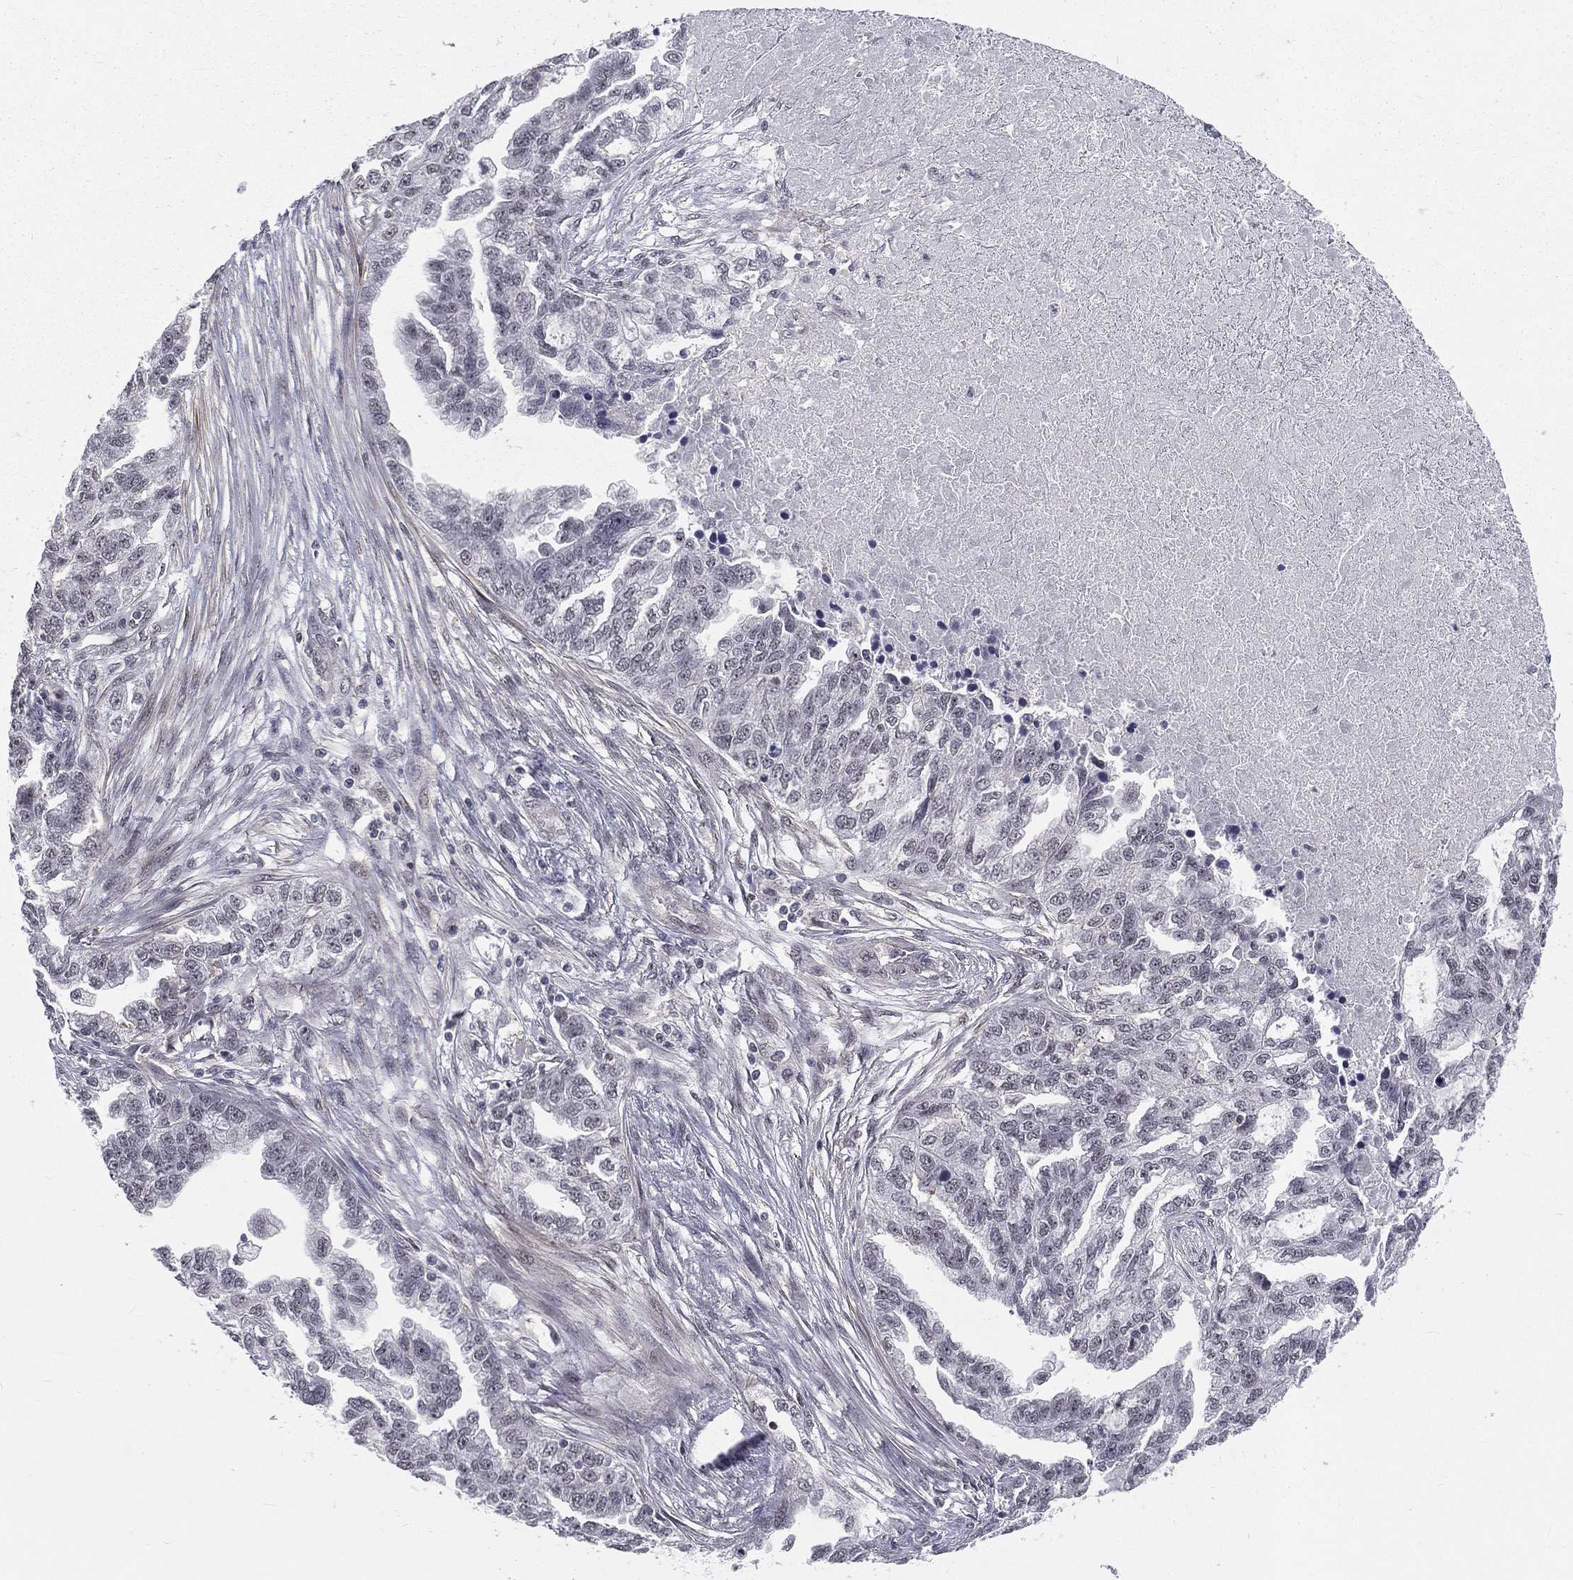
{"staining": {"intensity": "negative", "quantity": "none", "location": "none"}, "tissue": "ovarian cancer", "cell_type": "Tumor cells", "image_type": "cancer", "snomed": [{"axis": "morphology", "description": "Cystadenocarcinoma, serous, NOS"}, {"axis": "topography", "description": "Ovary"}], "caption": "Immunohistochemistry (IHC) photomicrograph of neoplastic tissue: human serous cystadenocarcinoma (ovarian) stained with DAB (3,3'-diaminobenzidine) reveals no significant protein staining in tumor cells.", "gene": "MORC2", "patient": {"sex": "female", "age": 51}}